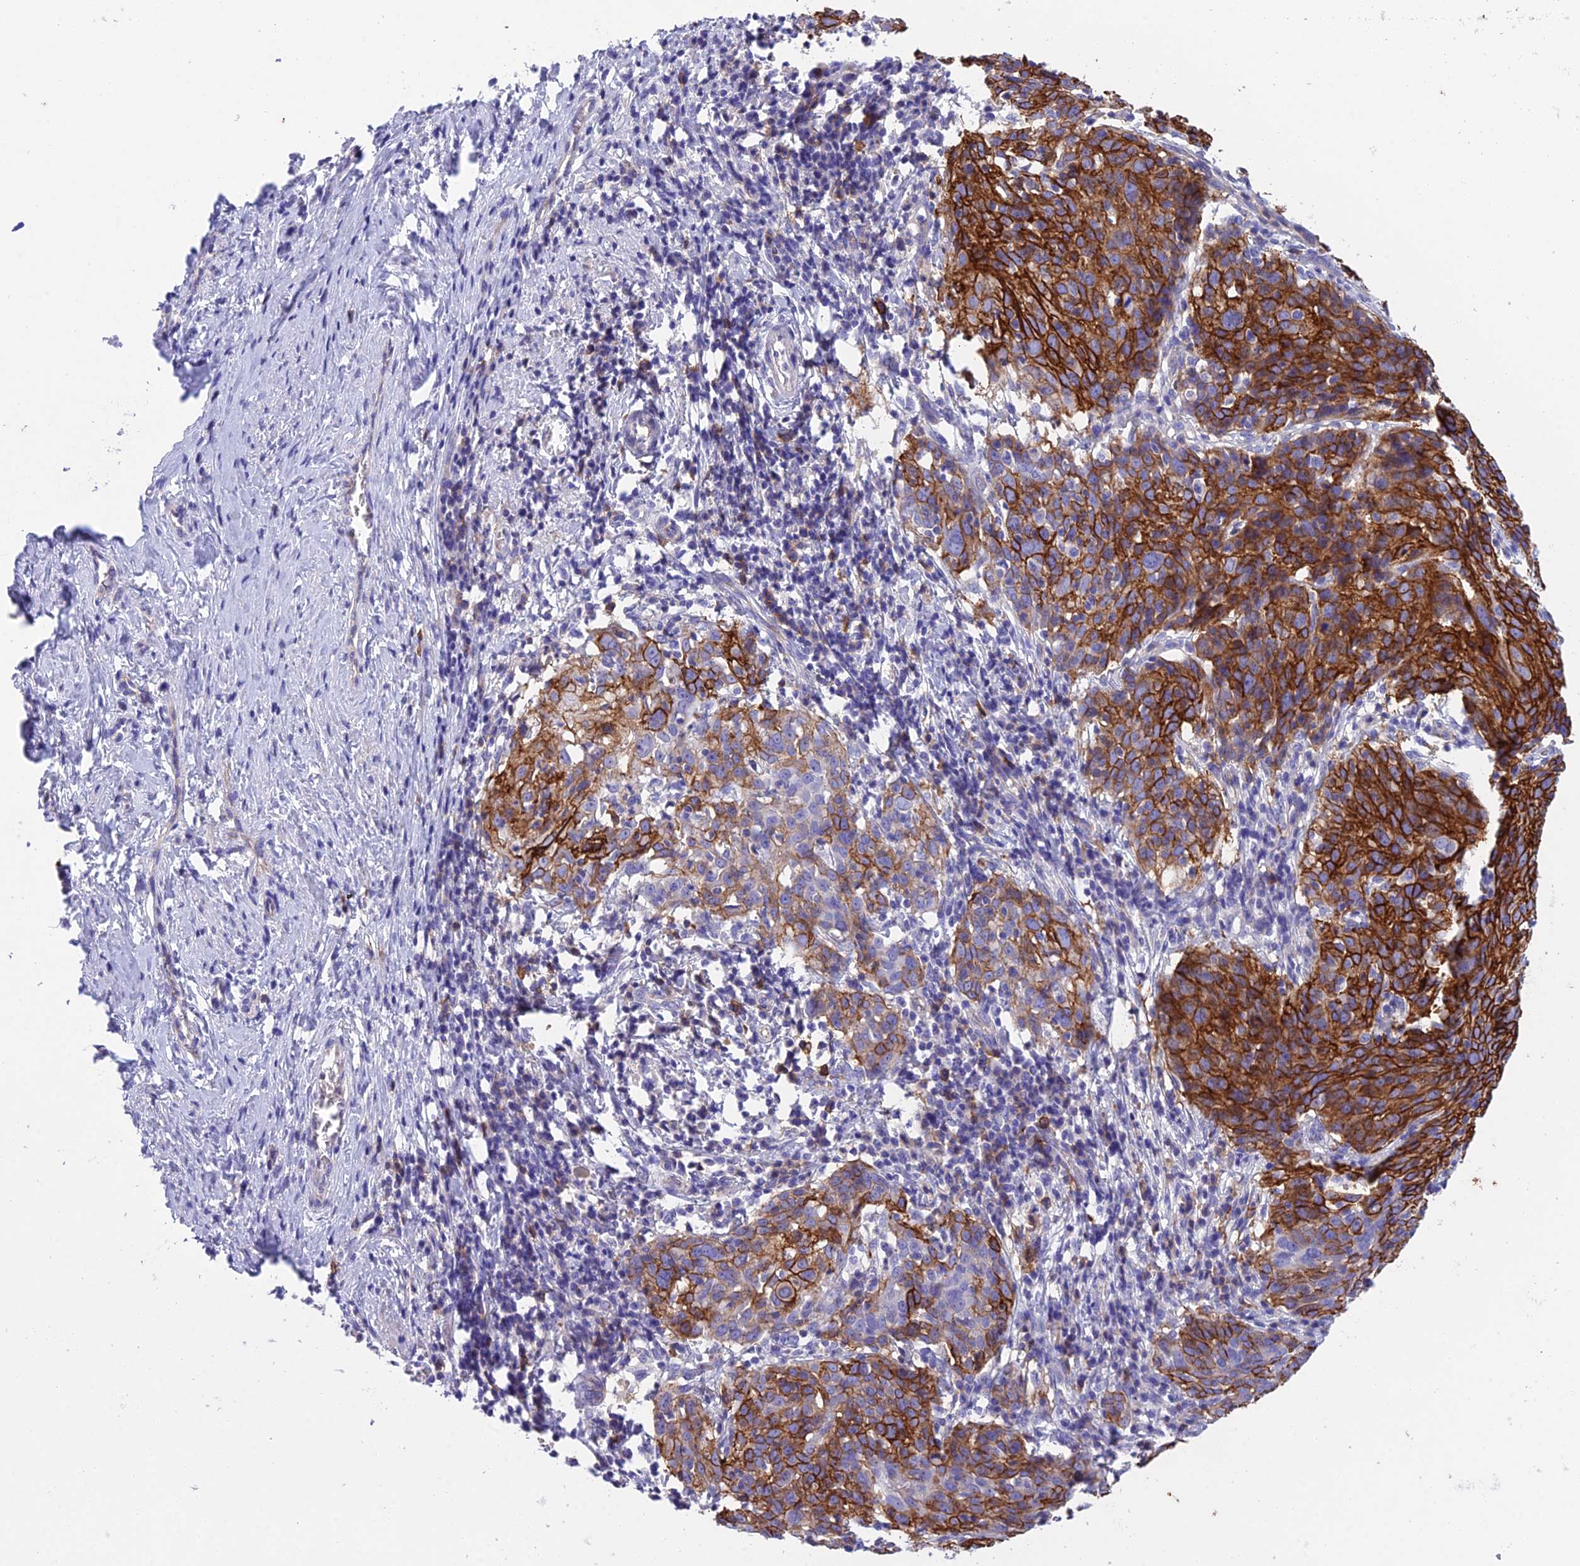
{"staining": {"intensity": "strong", "quantity": ">75%", "location": "cytoplasmic/membranous"}, "tissue": "cervical cancer", "cell_type": "Tumor cells", "image_type": "cancer", "snomed": [{"axis": "morphology", "description": "Squamous cell carcinoma, NOS"}, {"axis": "topography", "description": "Cervix"}], "caption": "DAB (3,3'-diaminobenzidine) immunohistochemical staining of human cervical cancer (squamous cell carcinoma) displays strong cytoplasmic/membranous protein positivity in approximately >75% of tumor cells.", "gene": "OR1Q1", "patient": {"sex": "female", "age": 50}}